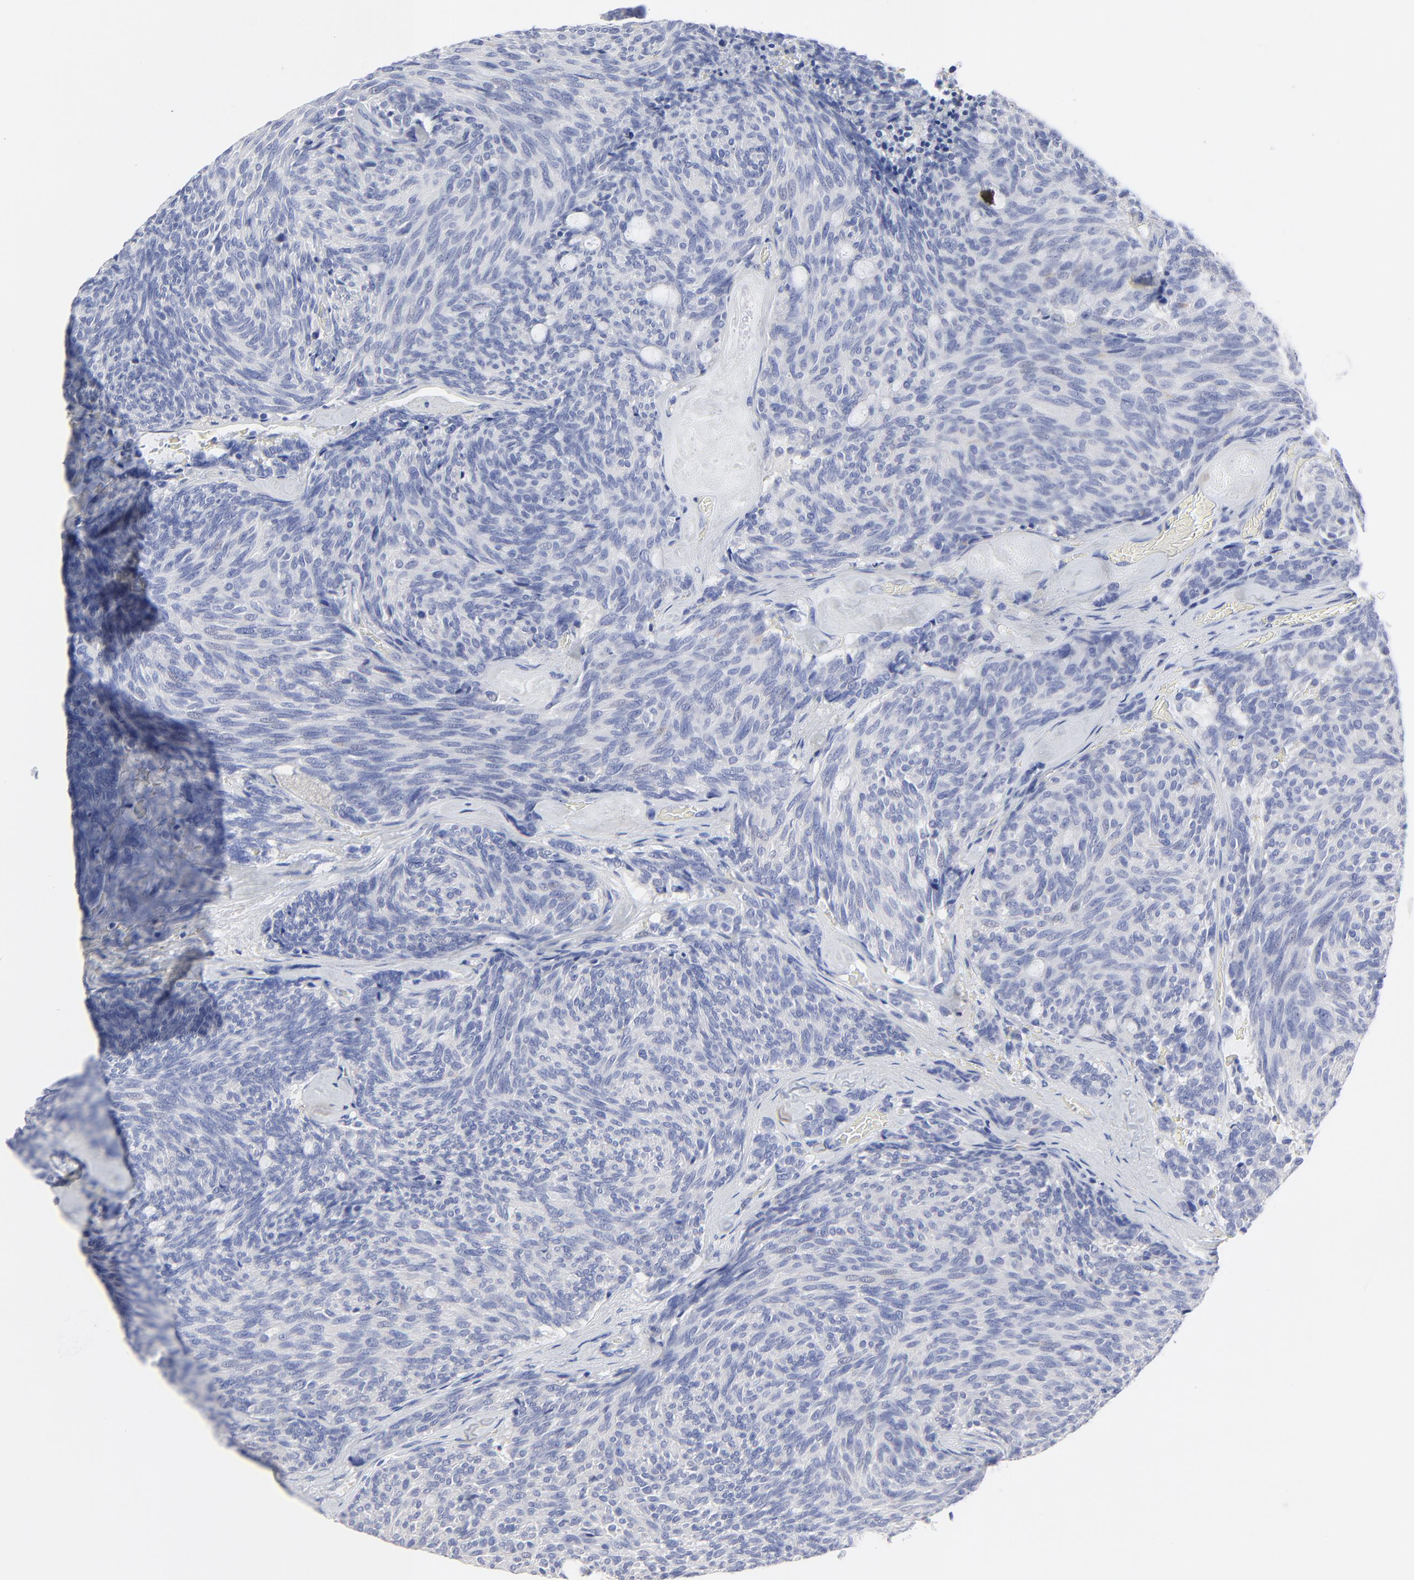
{"staining": {"intensity": "negative", "quantity": "none", "location": "none"}, "tissue": "carcinoid", "cell_type": "Tumor cells", "image_type": "cancer", "snomed": [{"axis": "morphology", "description": "Carcinoid, malignant, NOS"}, {"axis": "topography", "description": "Pancreas"}], "caption": "IHC histopathology image of human malignant carcinoid stained for a protein (brown), which demonstrates no positivity in tumor cells.", "gene": "PSD3", "patient": {"sex": "female", "age": 54}}